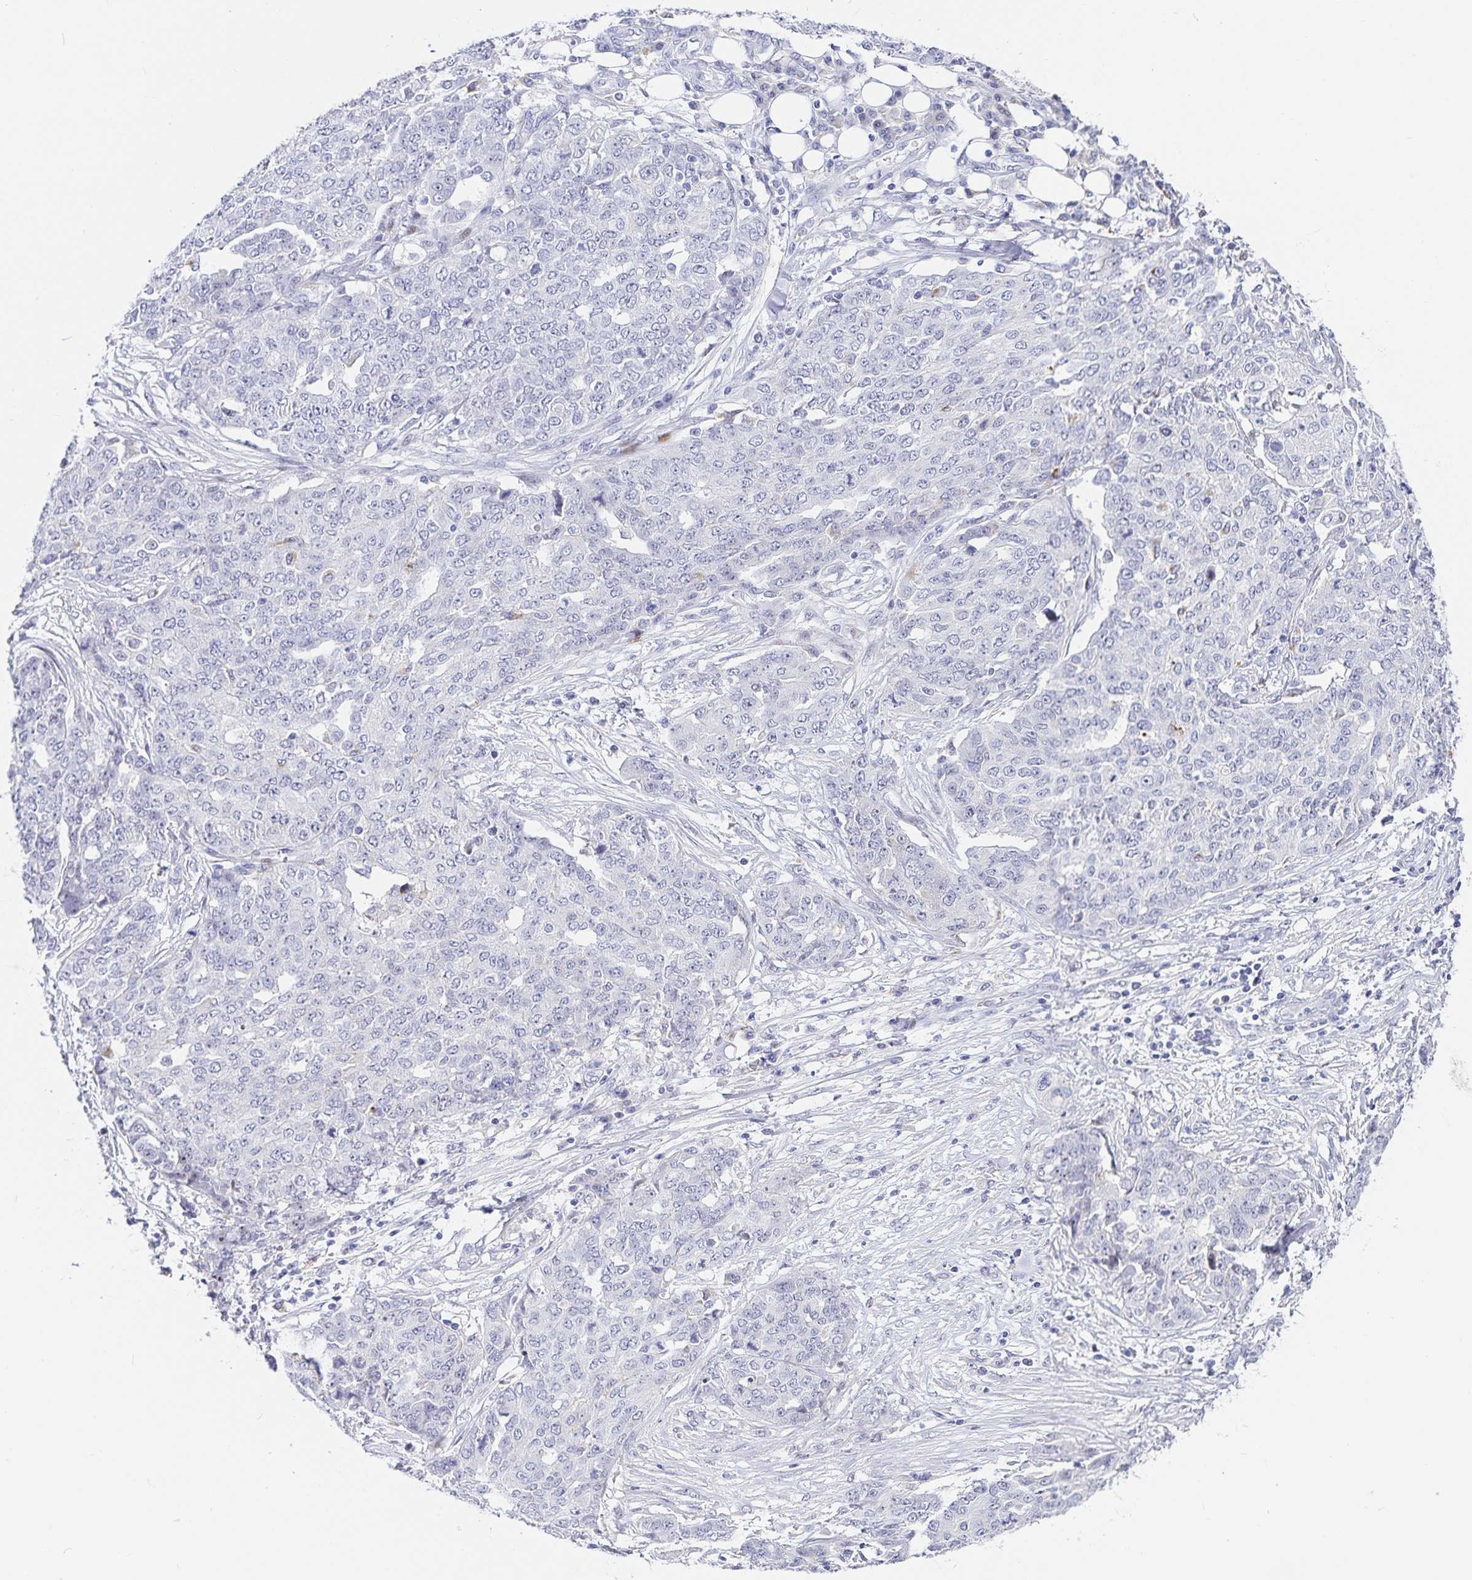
{"staining": {"intensity": "negative", "quantity": "none", "location": "none"}, "tissue": "ovarian cancer", "cell_type": "Tumor cells", "image_type": "cancer", "snomed": [{"axis": "morphology", "description": "Cystadenocarcinoma, serous, NOS"}, {"axis": "topography", "description": "Soft tissue"}, {"axis": "topography", "description": "Ovary"}], "caption": "Ovarian cancer was stained to show a protein in brown. There is no significant staining in tumor cells.", "gene": "KBTBD13", "patient": {"sex": "female", "age": 57}}